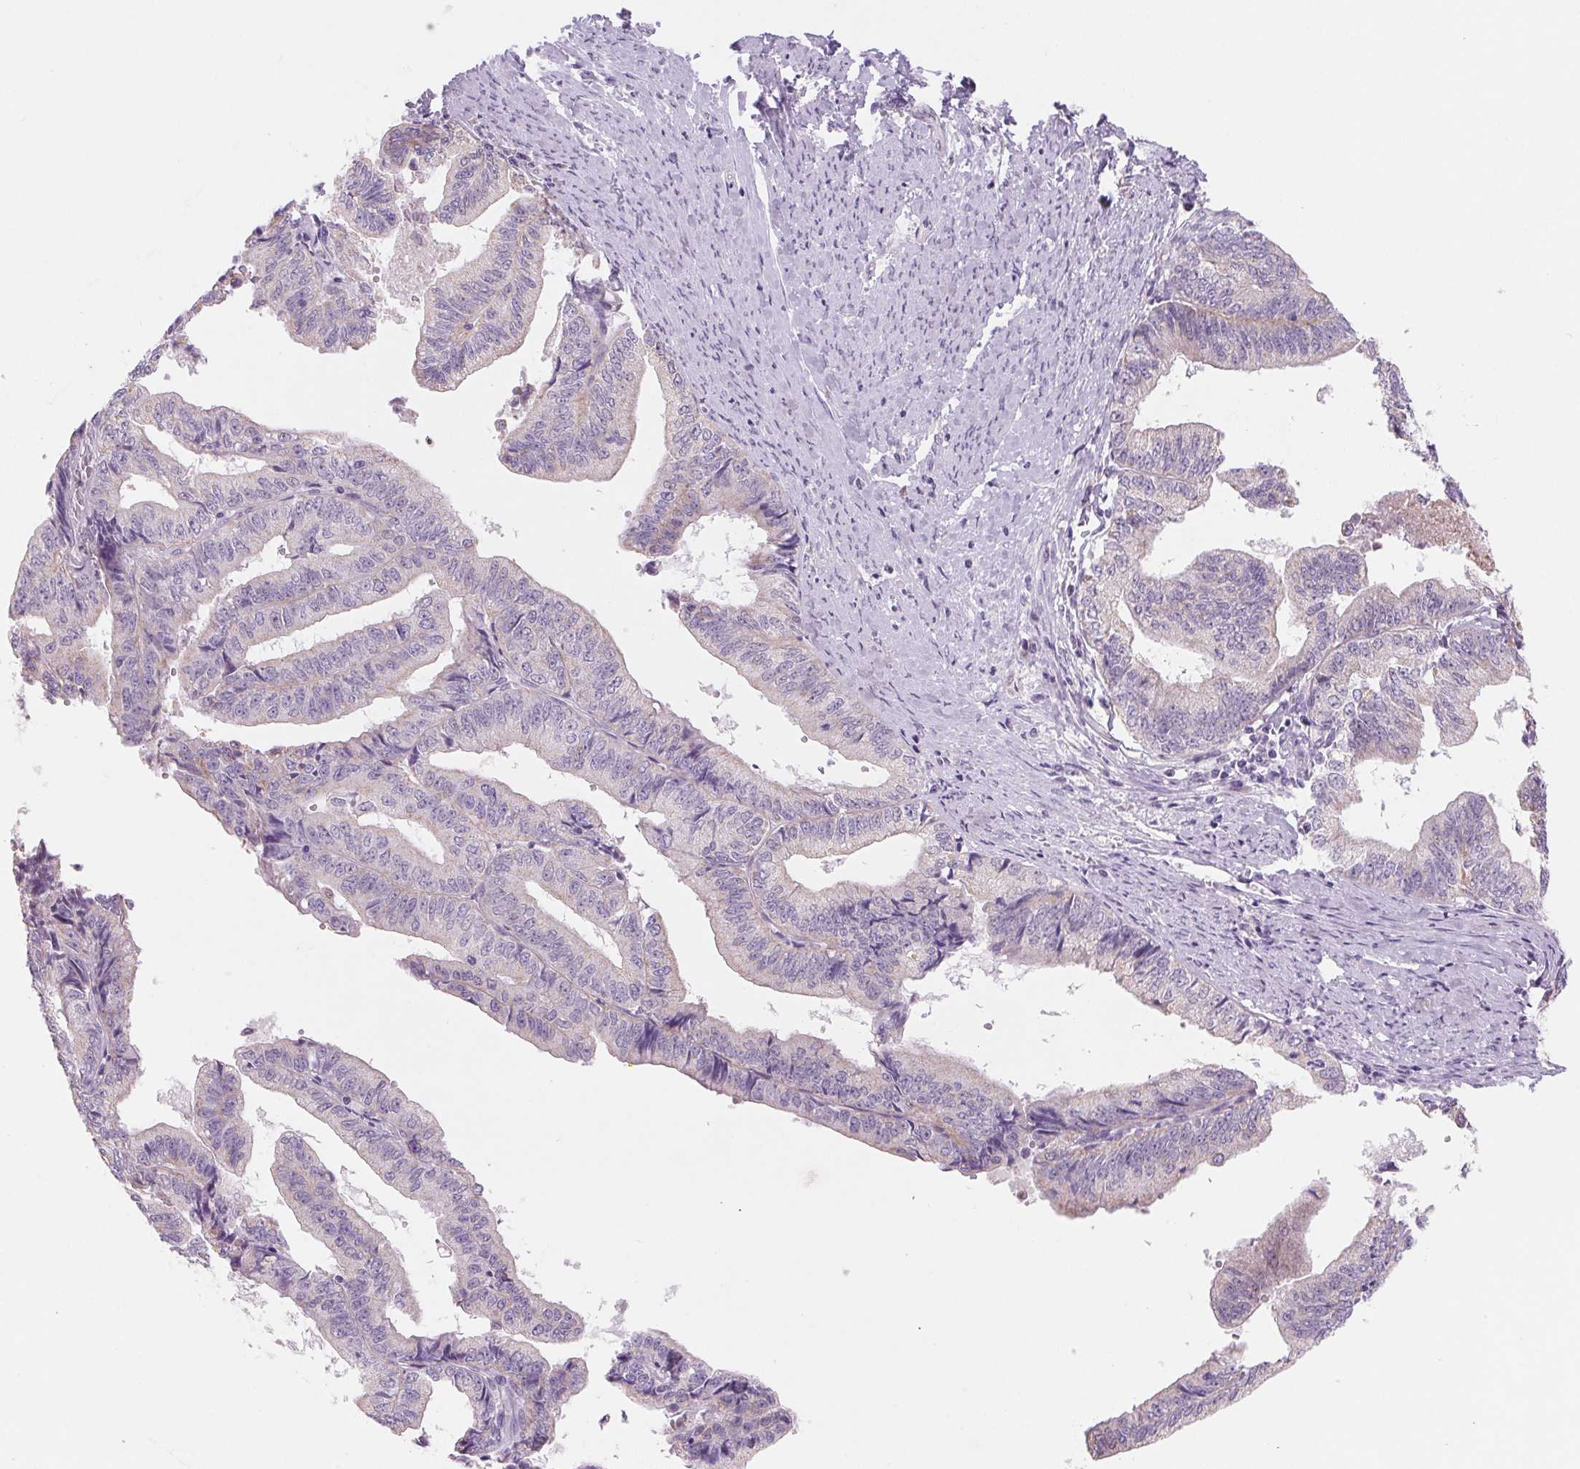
{"staining": {"intensity": "negative", "quantity": "none", "location": "none"}, "tissue": "endometrial cancer", "cell_type": "Tumor cells", "image_type": "cancer", "snomed": [{"axis": "morphology", "description": "Adenocarcinoma, NOS"}, {"axis": "topography", "description": "Endometrium"}], "caption": "Immunohistochemistry (IHC) photomicrograph of neoplastic tissue: endometrial adenocarcinoma stained with DAB (3,3'-diaminobenzidine) exhibits no significant protein positivity in tumor cells.", "gene": "DPPA5", "patient": {"sex": "female", "age": 65}}